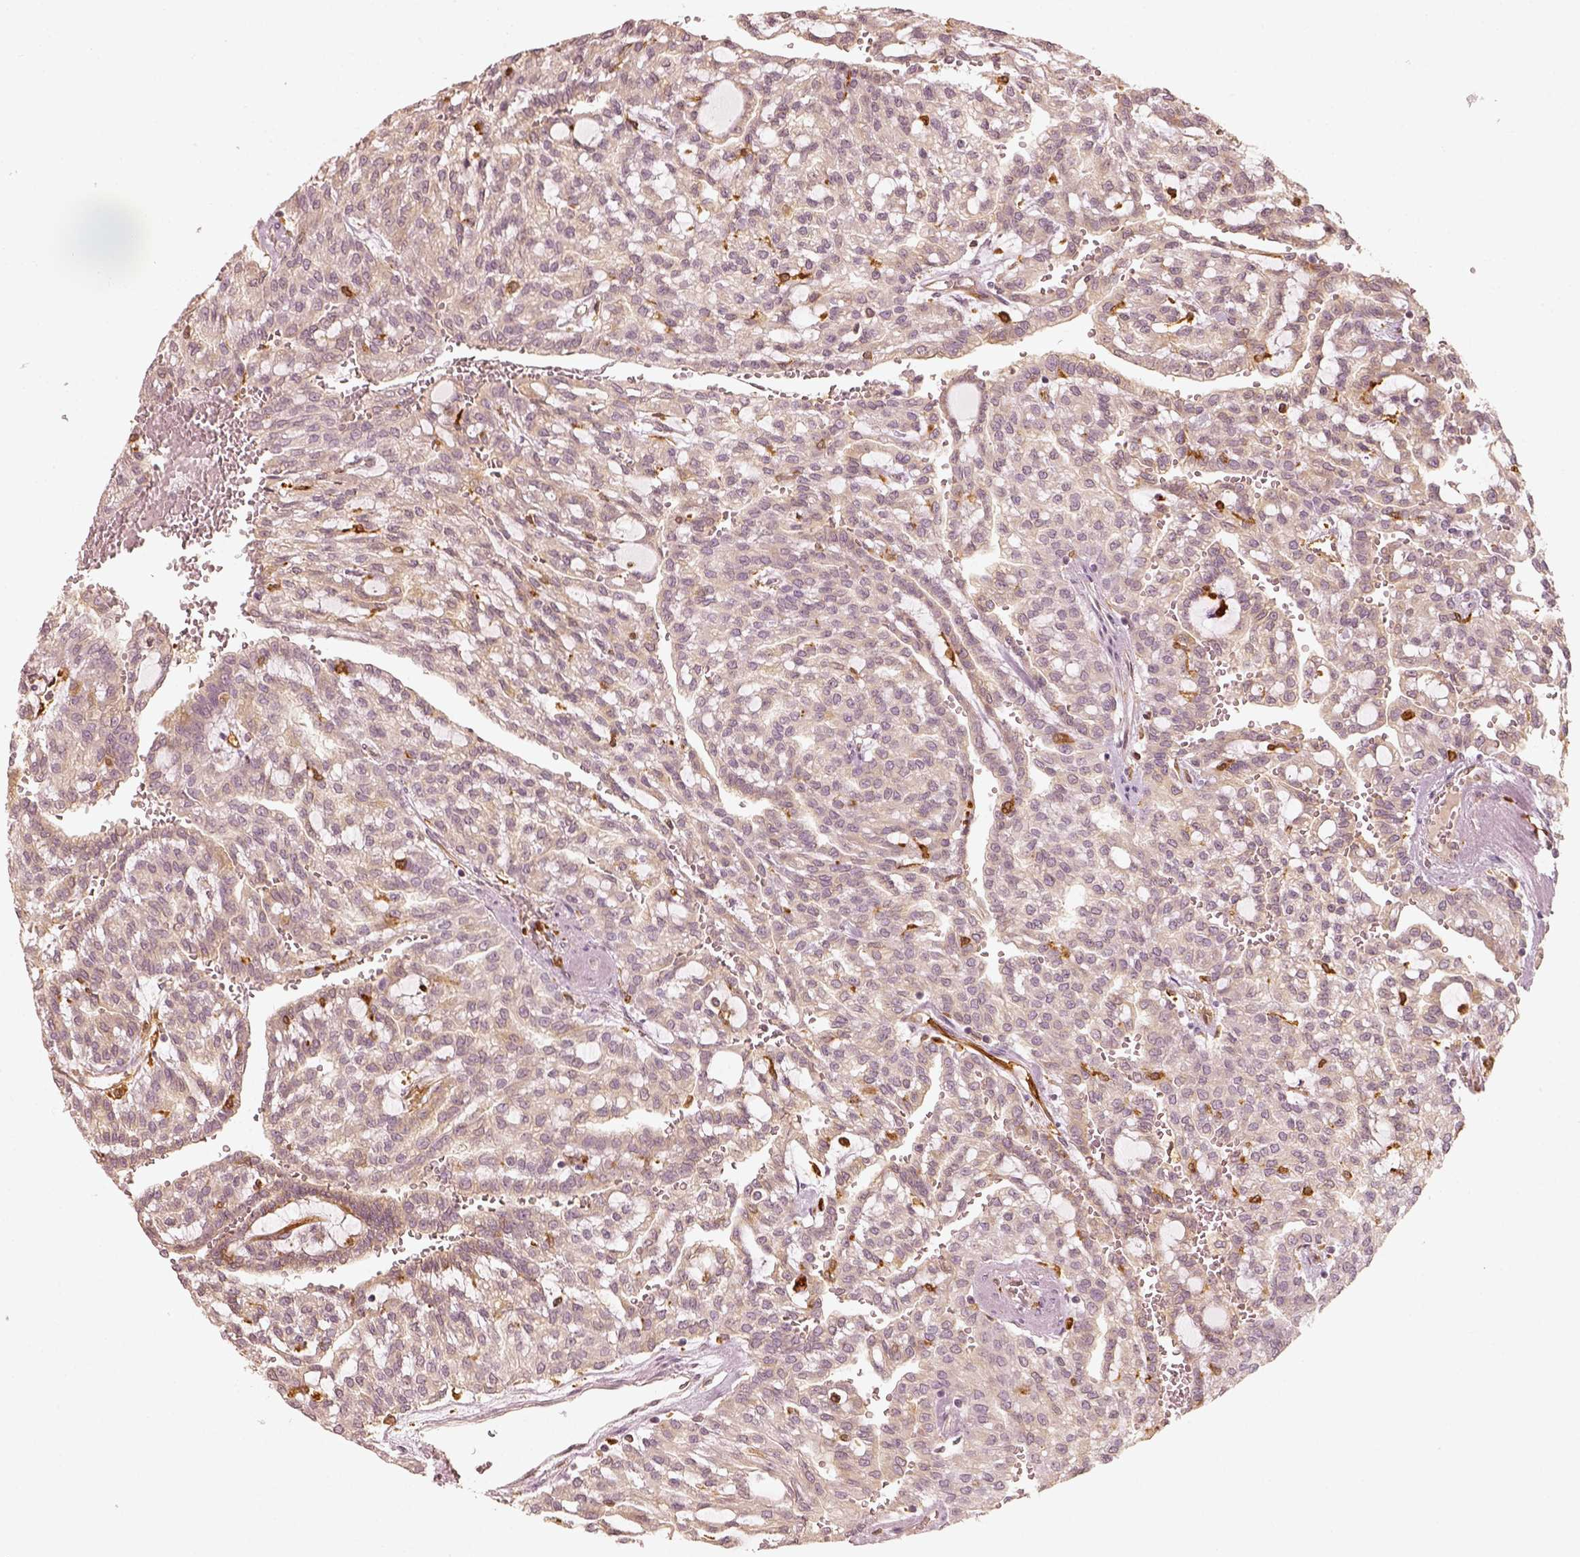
{"staining": {"intensity": "negative", "quantity": "none", "location": "none"}, "tissue": "renal cancer", "cell_type": "Tumor cells", "image_type": "cancer", "snomed": [{"axis": "morphology", "description": "Adenocarcinoma, NOS"}, {"axis": "topography", "description": "Kidney"}], "caption": "There is no significant expression in tumor cells of adenocarcinoma (renal). (Stains: DAB immunohistochemistry (IHC) with hematoxylin counter stain, Microscopy: brightfield microscopy at high magnification).", "gene": "FSCN1", "patient": {"sex": "male", "age": 63}}